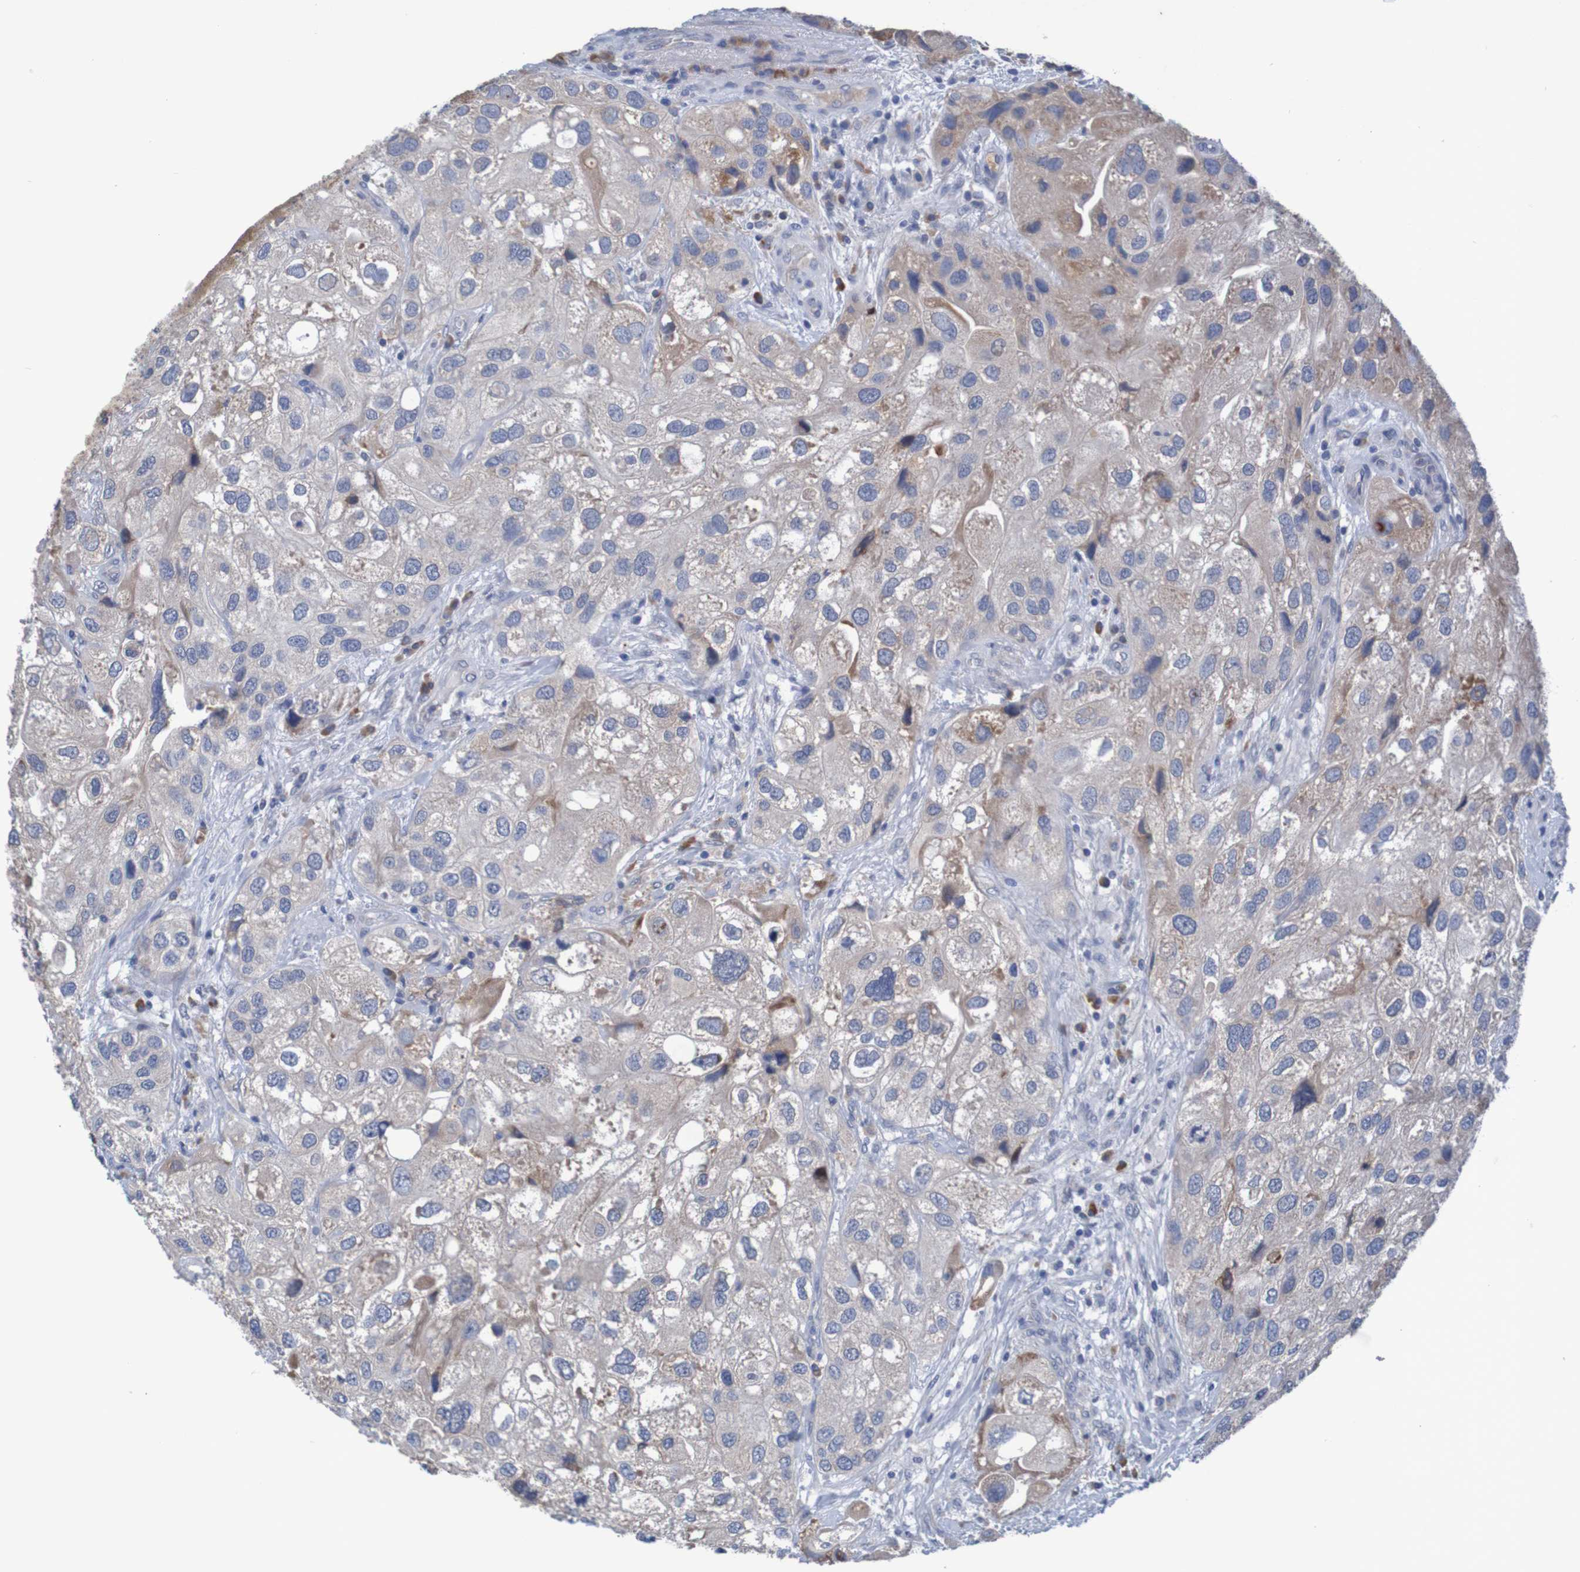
{"staining": {"intensity": "weak", "quantity": ">75%", "location": "cytoplasmic/membranous"}, "tissue": "urothelial cancer", "cell_type": "Tumor cells", "image_type": "cancer", "snomed": [{"axis": "morphology", "description": "Urothelial carcinoma, High grade"}, {"axis": "topography", "description": "Urinary bladder"}], "caption": "A micrograph of human high-grade urothelial carcinoma stained for a protein displays weak cytoplasmic/membranous brown staining in tumor cells.", "gene": "LTA", "patient": {"sex": "female", "age": 64}}